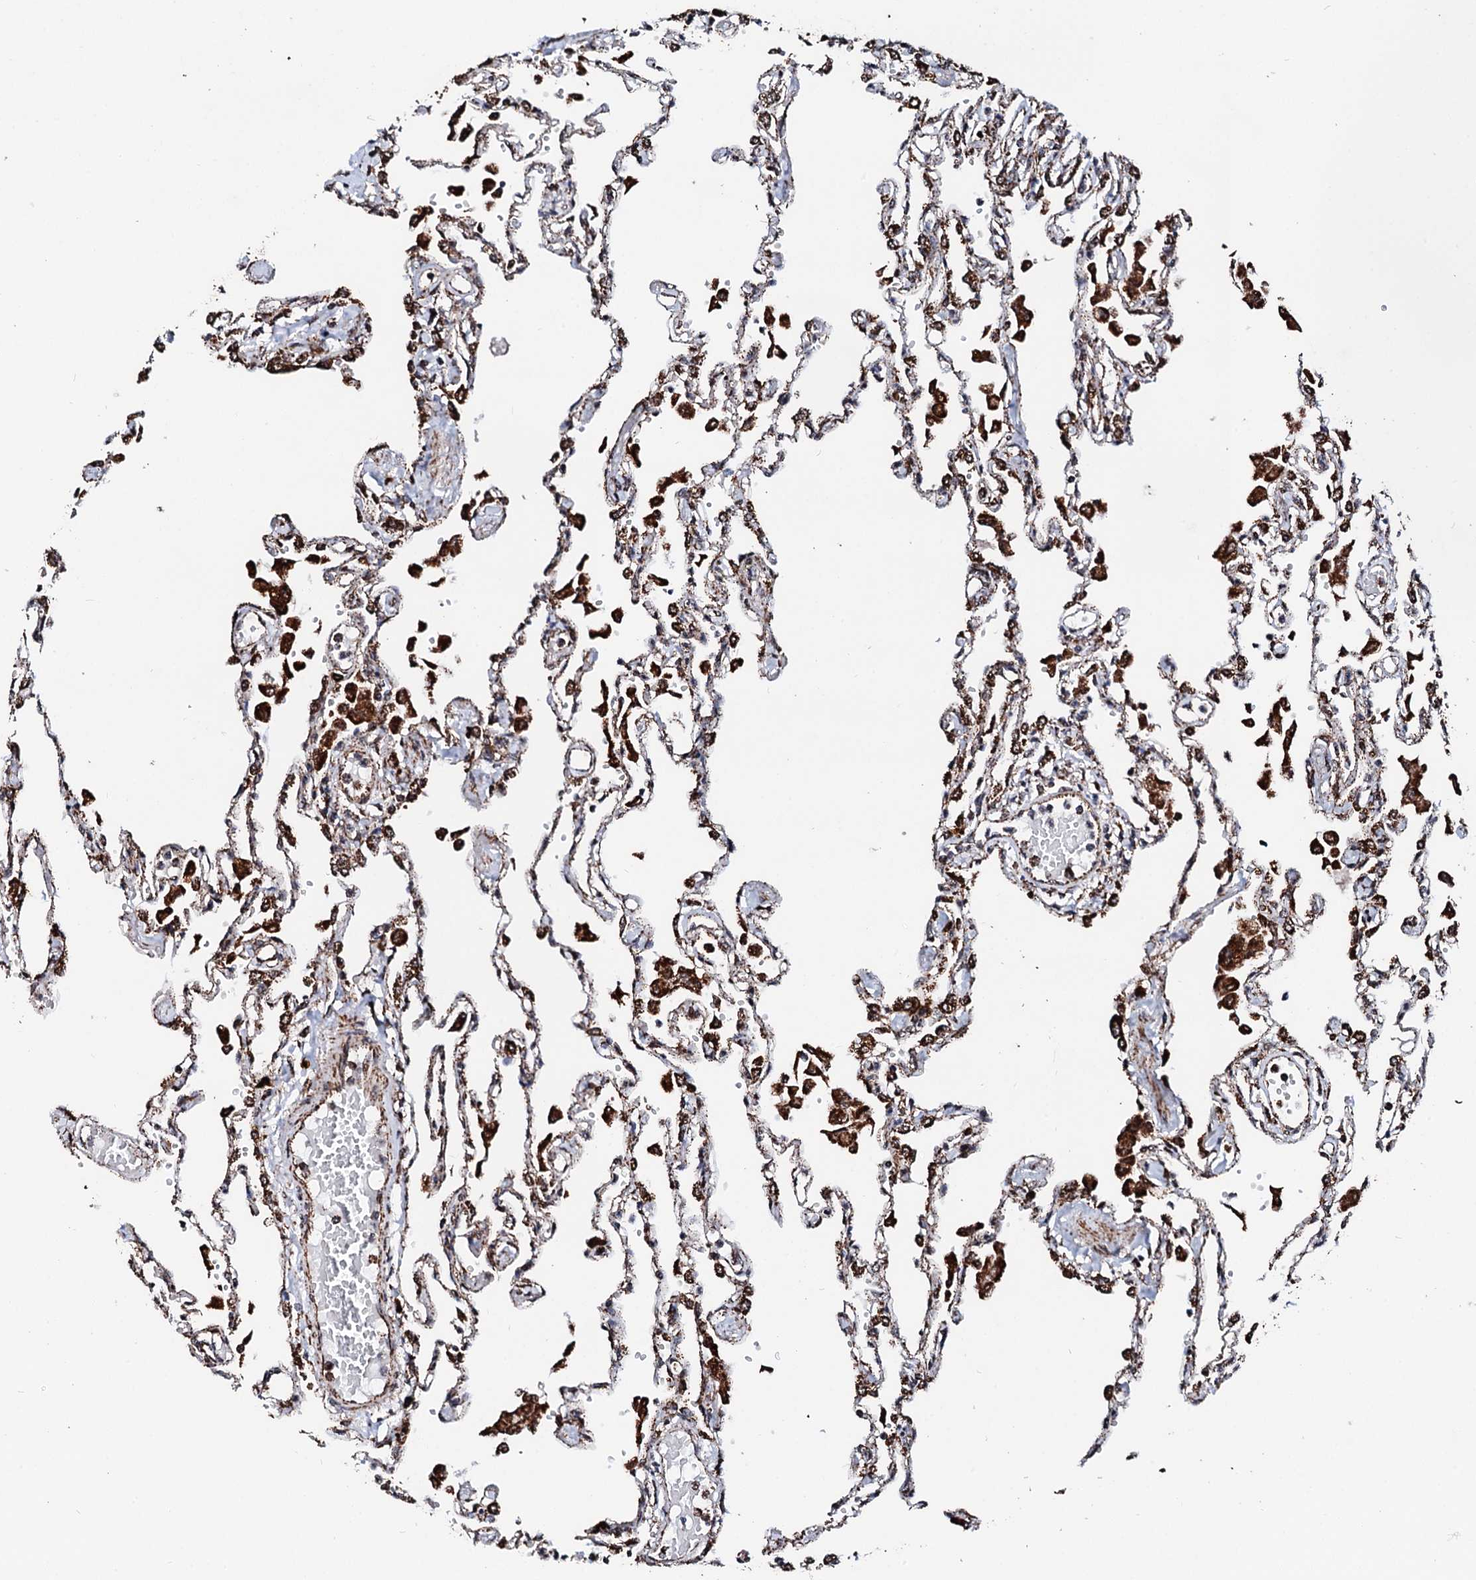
{"staining": {"intensity": "strong", "quantity": "25%-75%", "location": "cytoplasmic/membranous"}, "tissue": "lung", "cell_type": "Alveolar cells", "image_type": "normal", "snomed": [{"axis": "morphology", "description": "Normal tissue, NOS"}, {"axis": "topography", "description": "Bronchus"}, {"axis": "topography", "description": "Lung"}], "caption": "Brown immunohistochemical staining in benign lung demonstrates strong cytoplasmic/membranous expression in approximately 25%-75% of alveolar cells. The staining was performed using DAB, with brown indicating positive protein expression. Nuclei are stained blue with hematoxylin.", "gene": "SECISBP2L", "patient": {"sex": "female", "age": 49}}